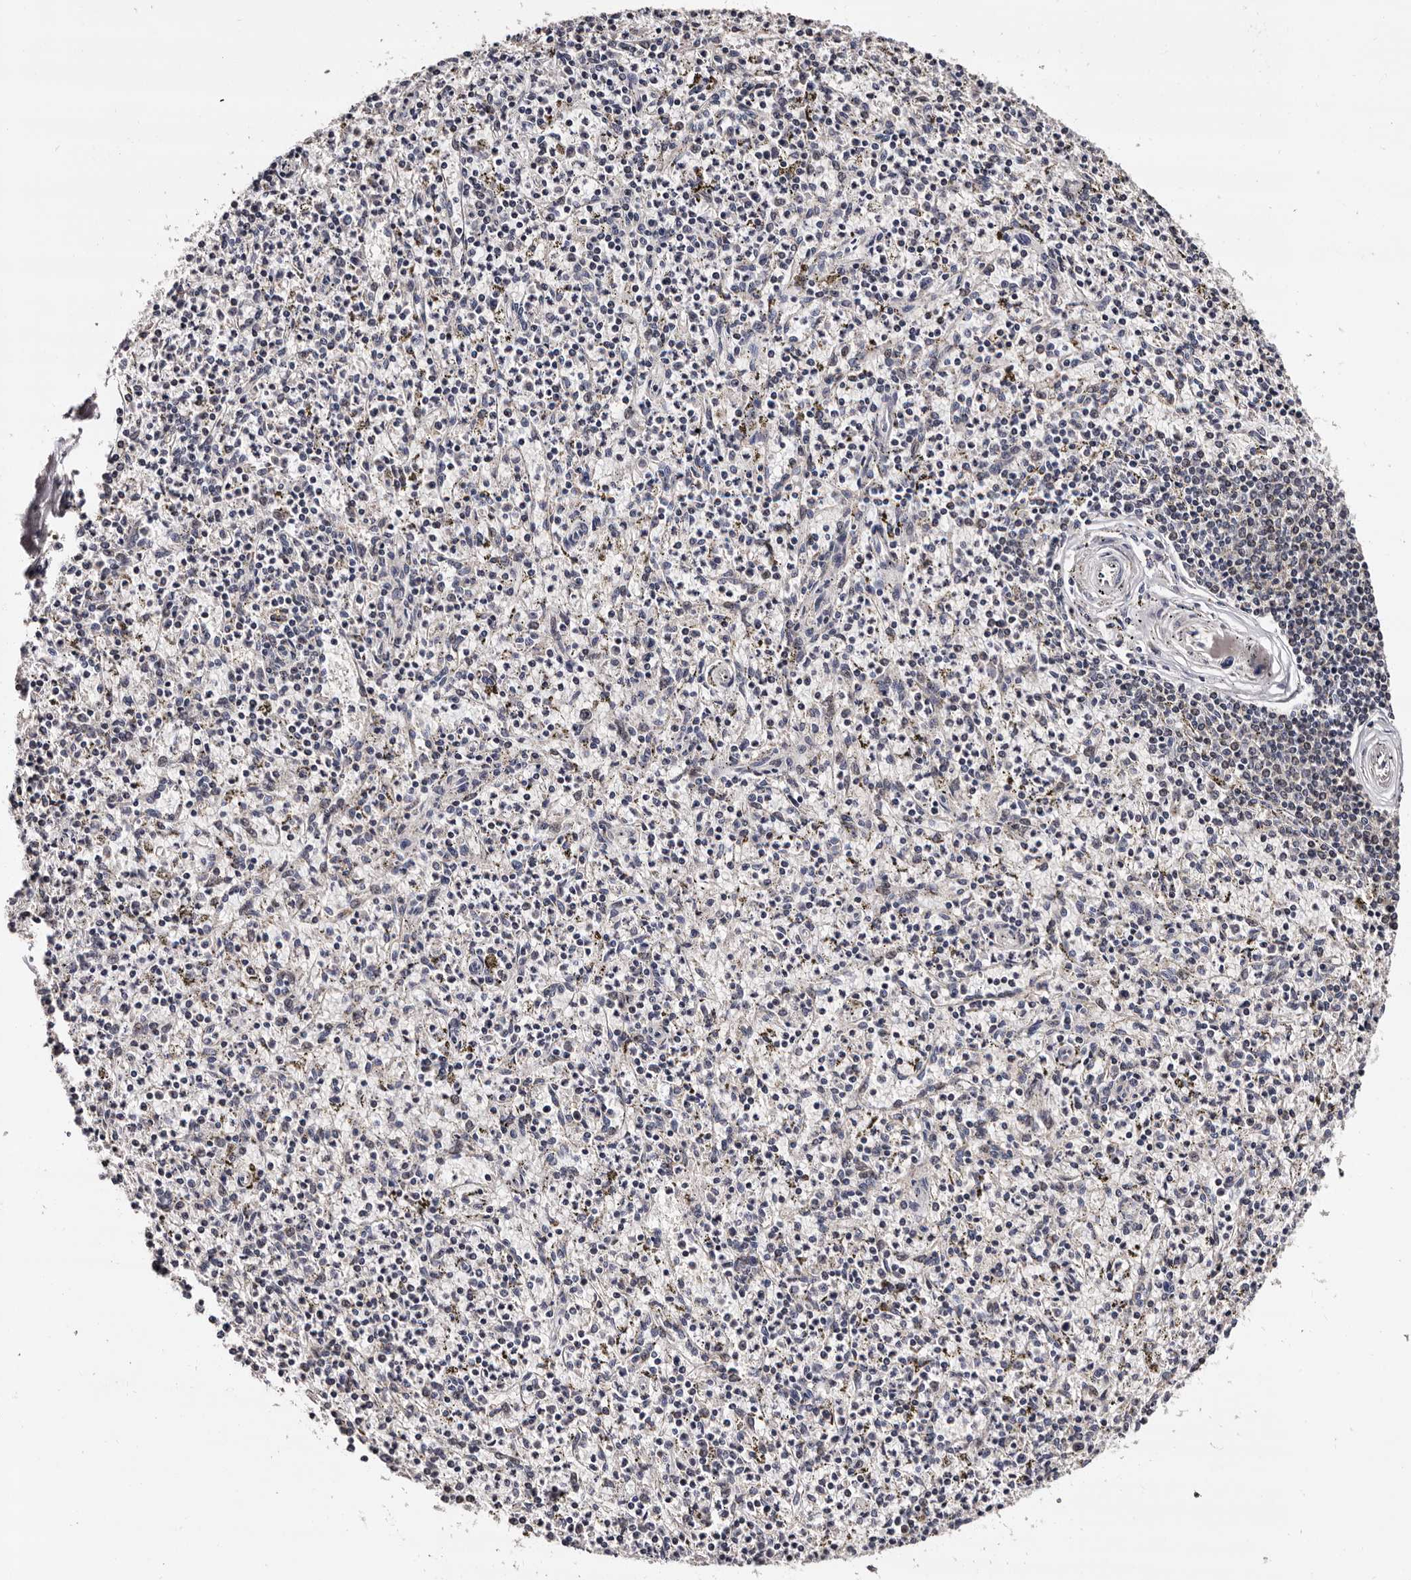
{"staining": {"intensity": "negative", "quantity": "none", "location": "none"}, "tissue": "spleen", "cell_type": "Cells in red pulp", "image_type": "normal", "snomed": [{"axis": "morphology", "description": "Normal tissue, NOS"}, {"axis": "topography", "description": "Spleen"}], "caption": "Spleen was stained to show a protein in brown. There is no significant expression in cells in red pulp.", "gene": "TAF4B", "patient": {"sex": "male", "age": 72}}